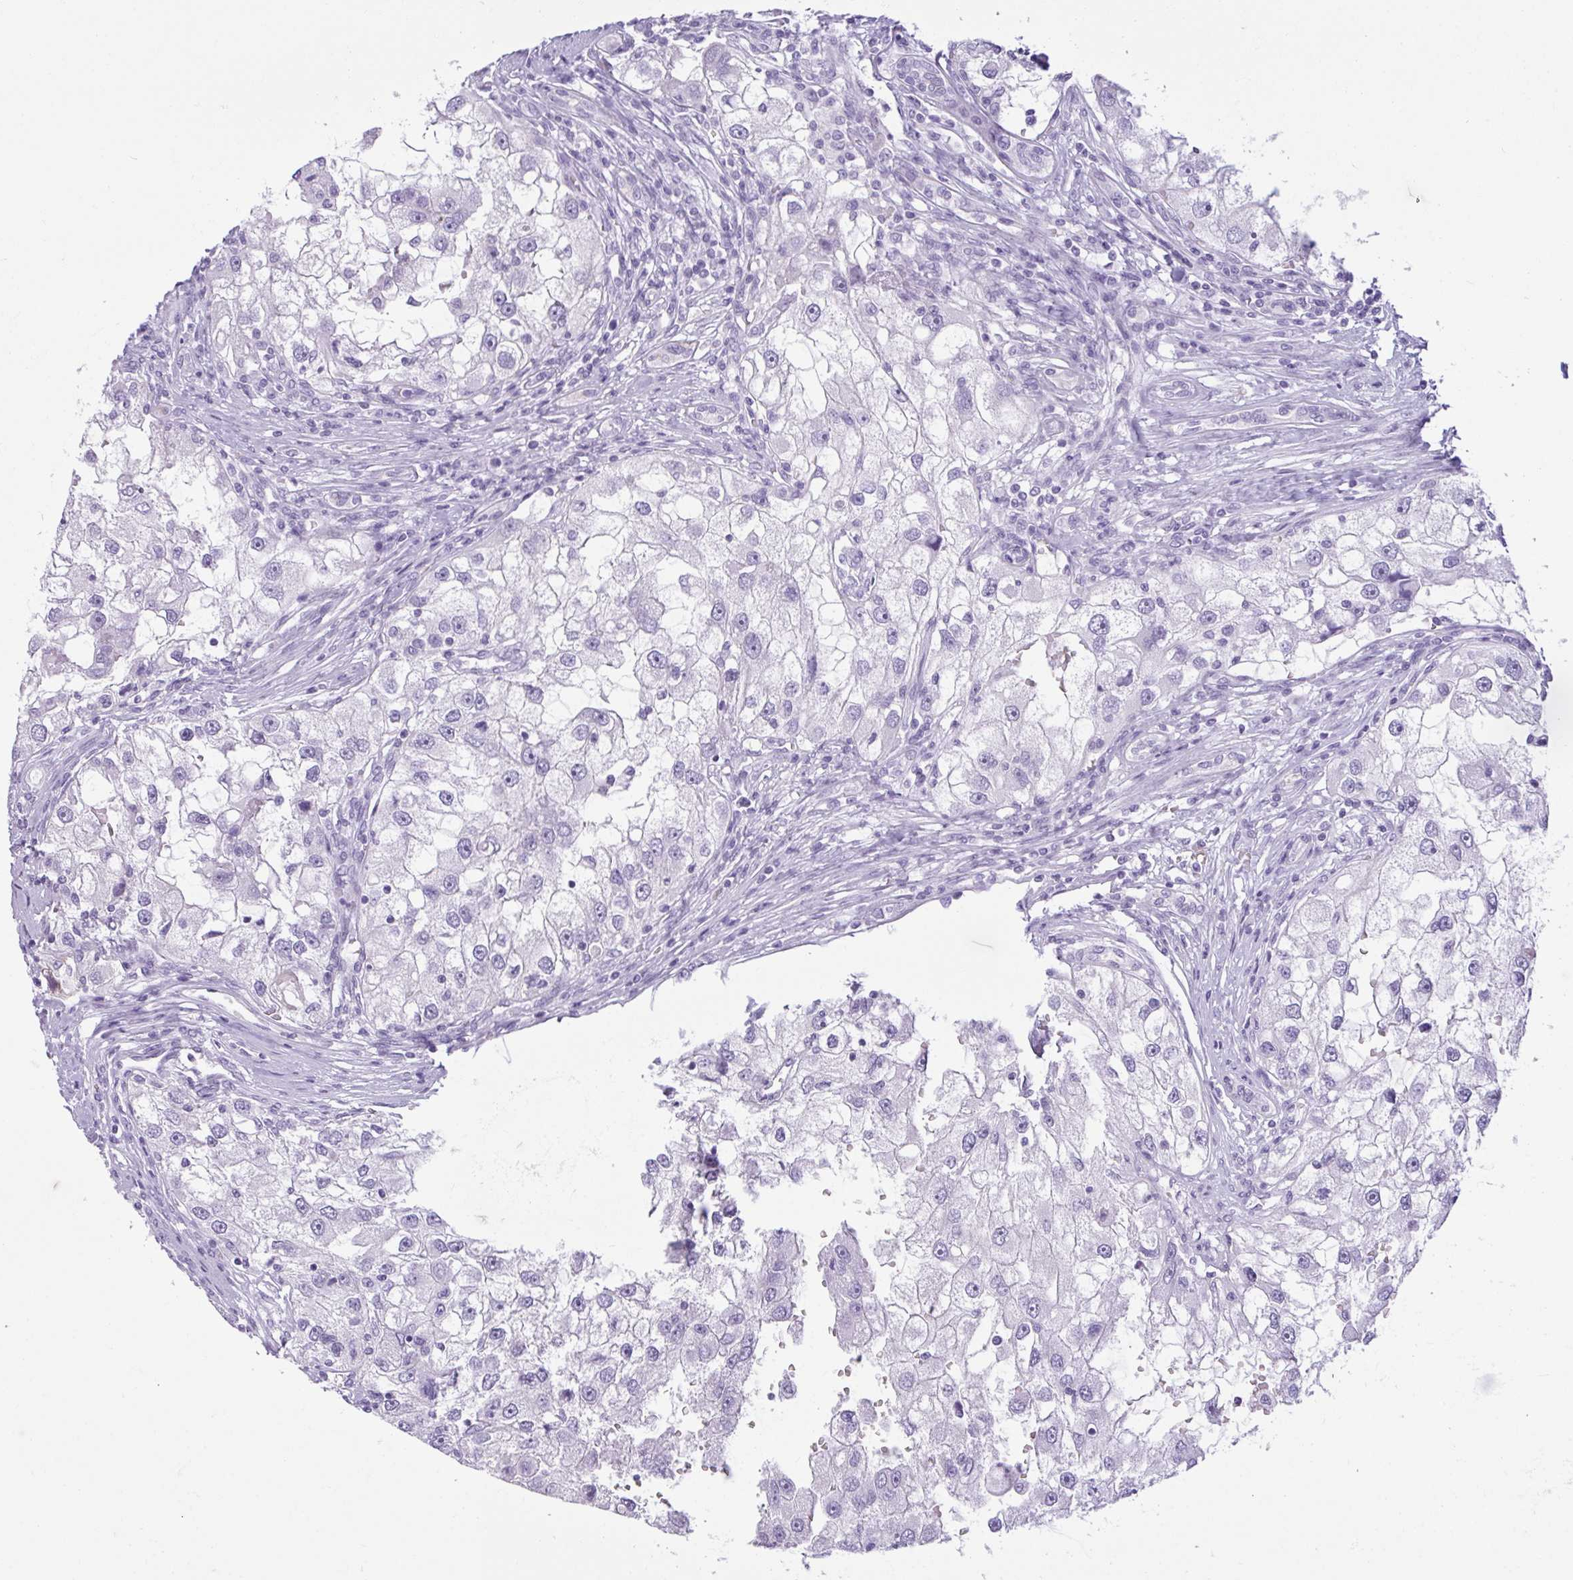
{"staining": {"intensity": "negative", "quantity": "none", "location": "none"}, "tissue": "renal cancer", "cell_type": "Tumor cells", "image_type": "cancer", "snomed": [{"axis": "morphology", "description": "Adenocarcinoma, NOS"}, {"axis": "topography", "description": "Kidney"}], "caption": "This is a micrograph of immunohistochemistry staining of renal adenocarcinoma, which shows no expression in tumor cells. (DAB immunohistochemistry (IHC), high magnification).", "gene": "CTSE", "patient": {"sex": "male", "age": 63}}